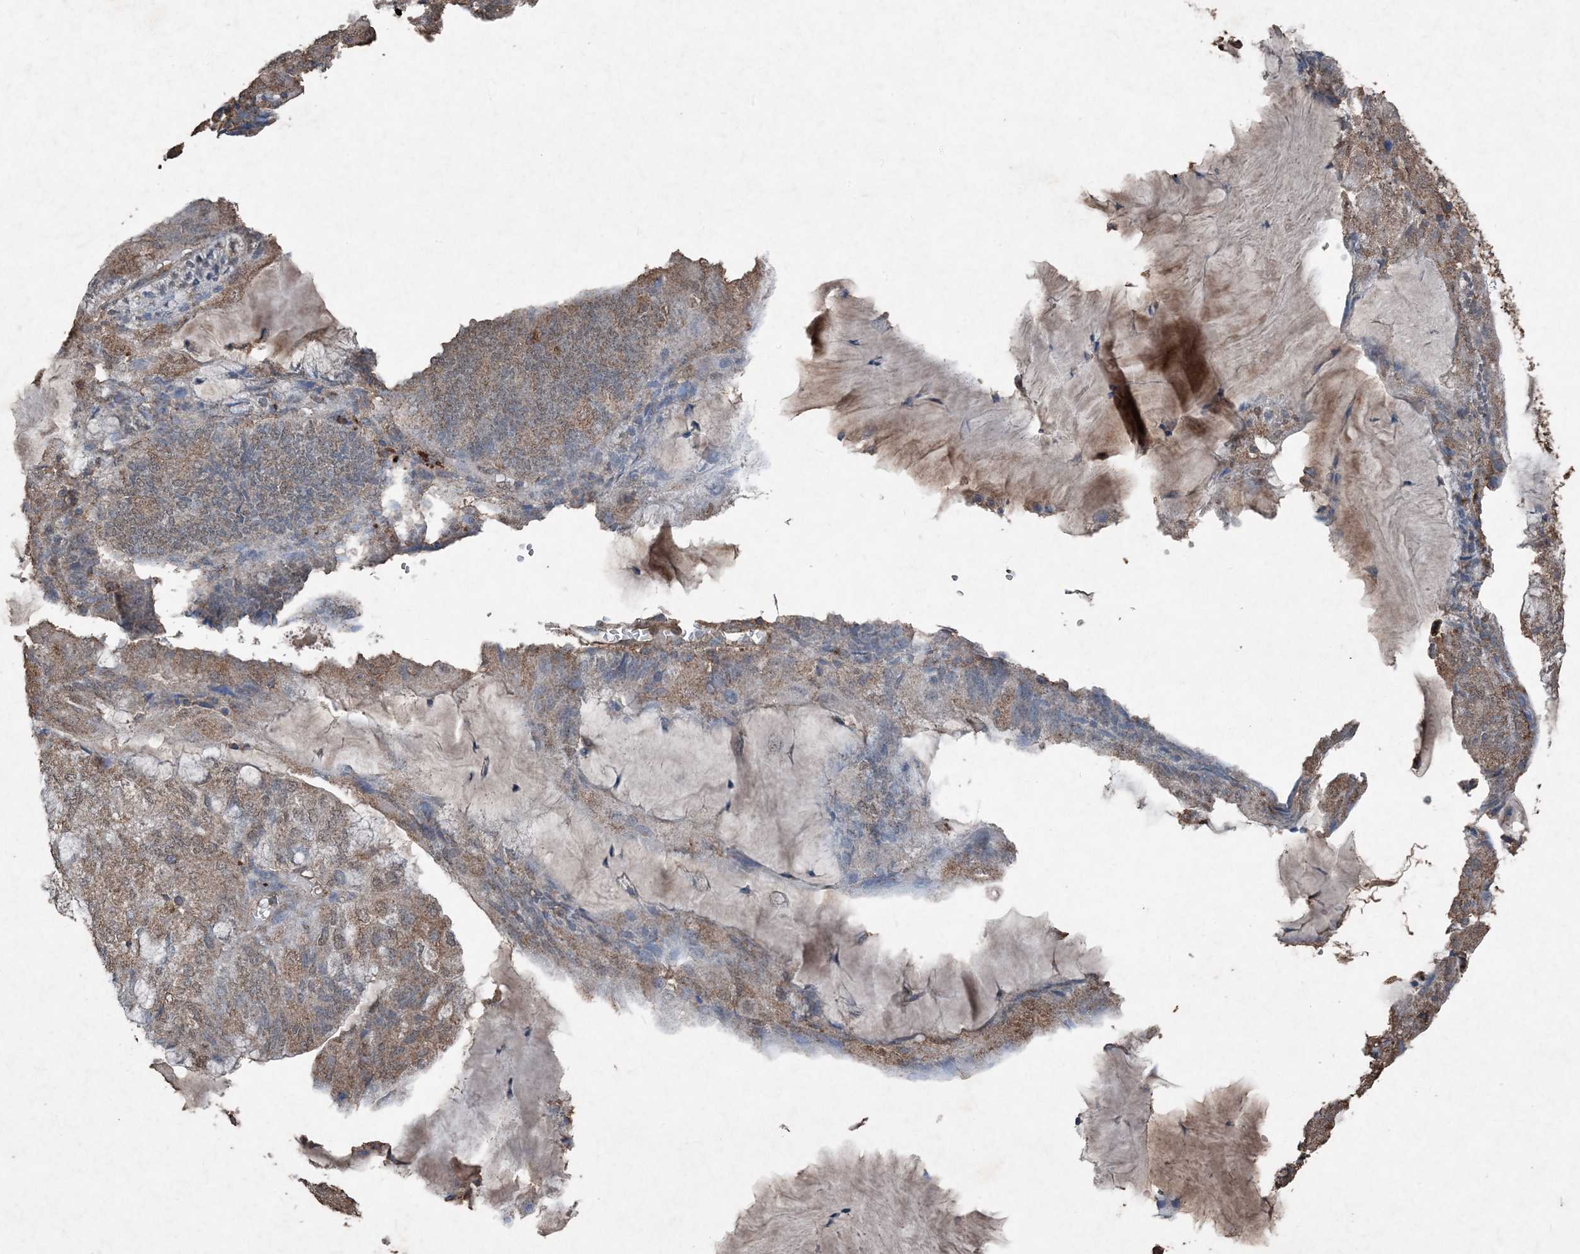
{"staining": {"intensity": "moderate", "quantity": "25%-75%", "location": "cytoplasmic/membranous"}, "tissue": "endometrial cancer", "cell_type": "Tumor cells", "image_type": "cancer", "snomed": [{"axis": "morphology", "description": "Adenocarcinoma, NOS"}, {"axis": "topography", "description": "Endometrium"}], "caption": "Approximately 25%-75% of tumor cells in human endometrial cancer (adenocarcinoma) show moderate cytoplasmic/membranous protein expression as visualized by brown immunohistochemical staining.", "gene": "FCN3", "patient": {"sex": "female", "age": 81}}